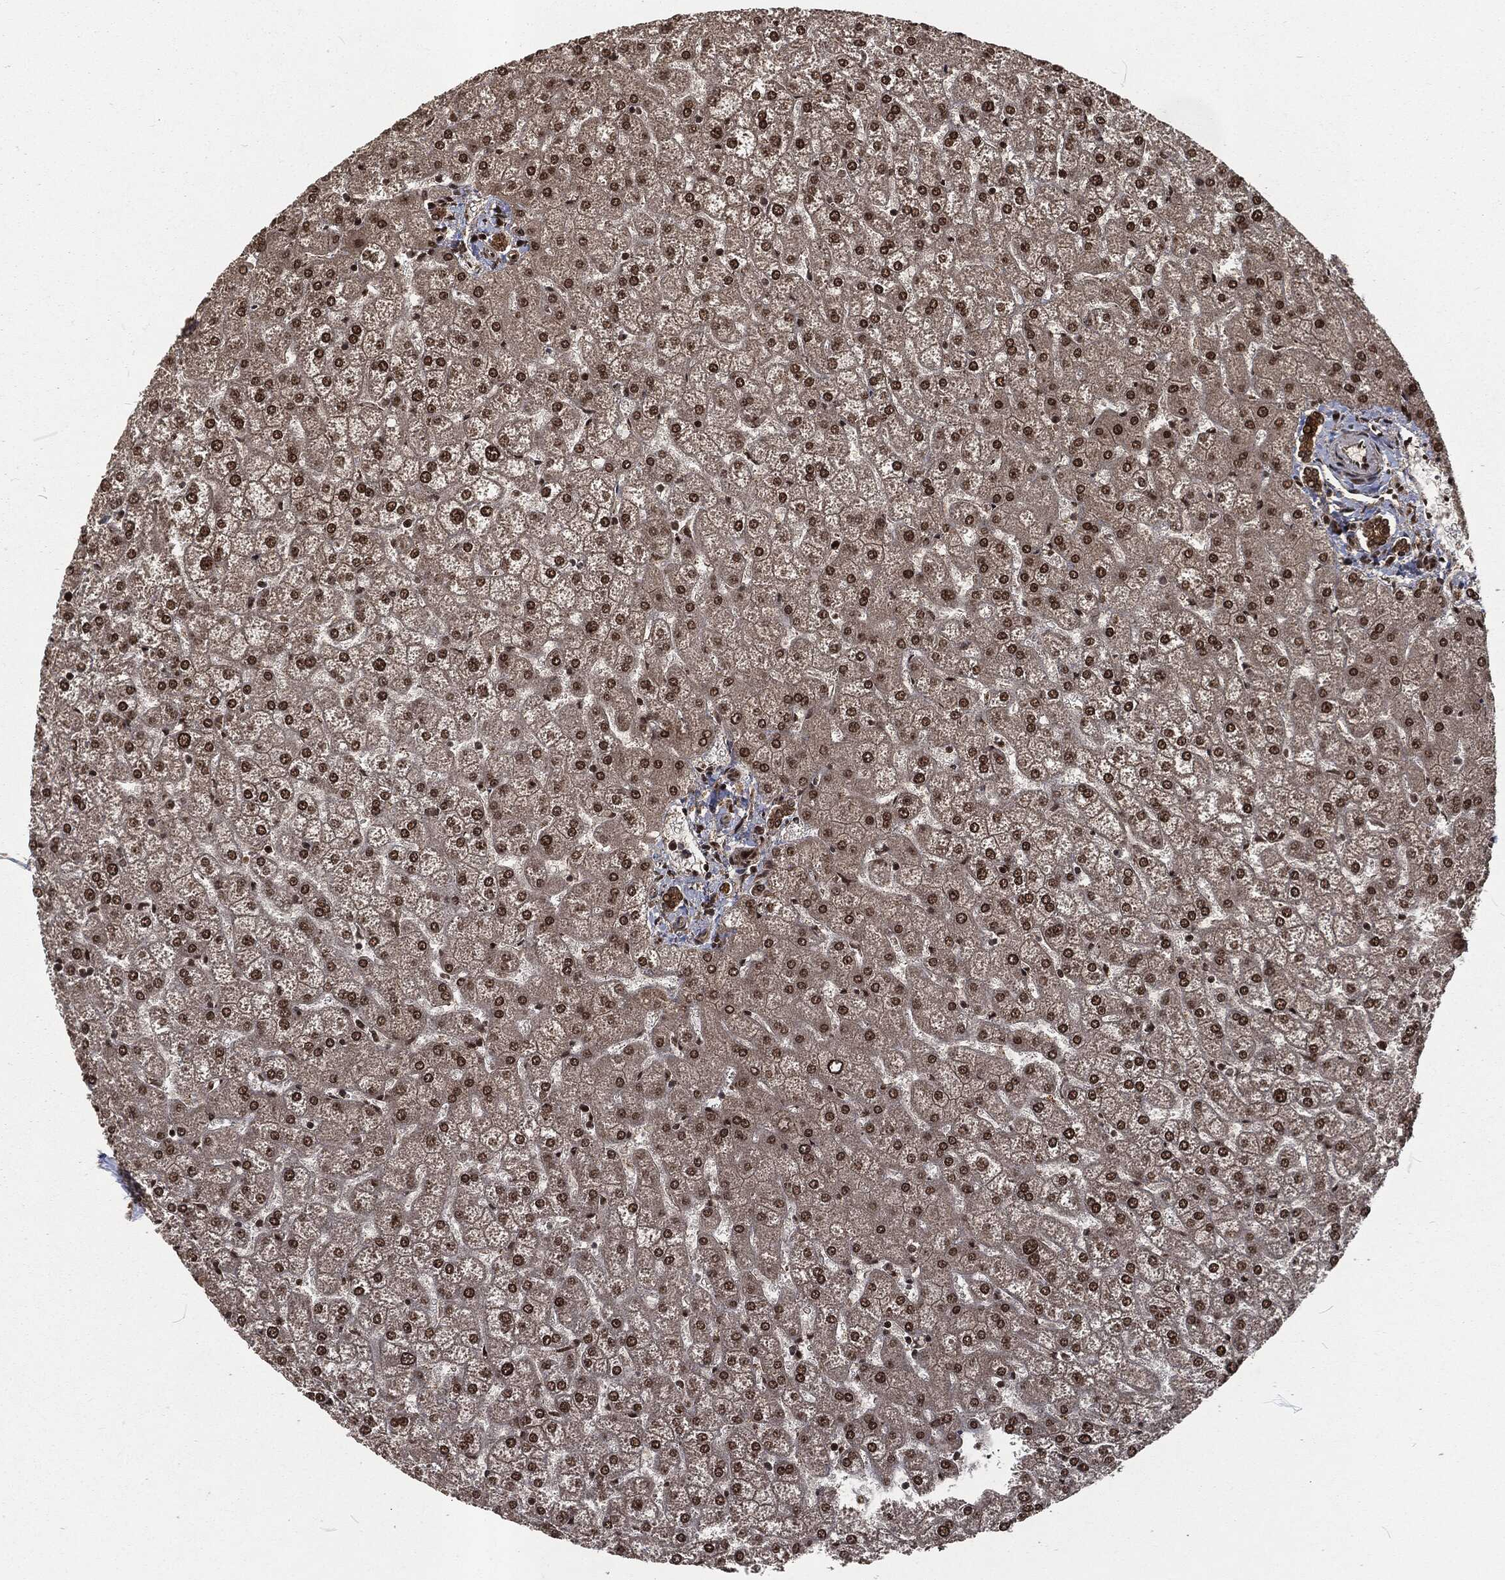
{"staining": {"intensity": "strong", "quantity": ">75%", "location": "cytoplasmic/membranous,nuclear"}, "tissue": "liver", "cell_type": "Cholangiocytes", "image_type": "normal", "snomed": [{"axis": "morphology", "description": "Normal tissue, NOS"}, {"axis": "topography", "description": "Liver"}], "caption": "Brown immunohistochemical staining in unremarkable human liver shows strong cytoplasmic/membranous,nuclear expression in about >75% of cholangiocytes. (Brightfield microscopy of DAB IHC at high magnification).", "gene": "NGRN", "patient": {"sex": "female", "age": 32}}